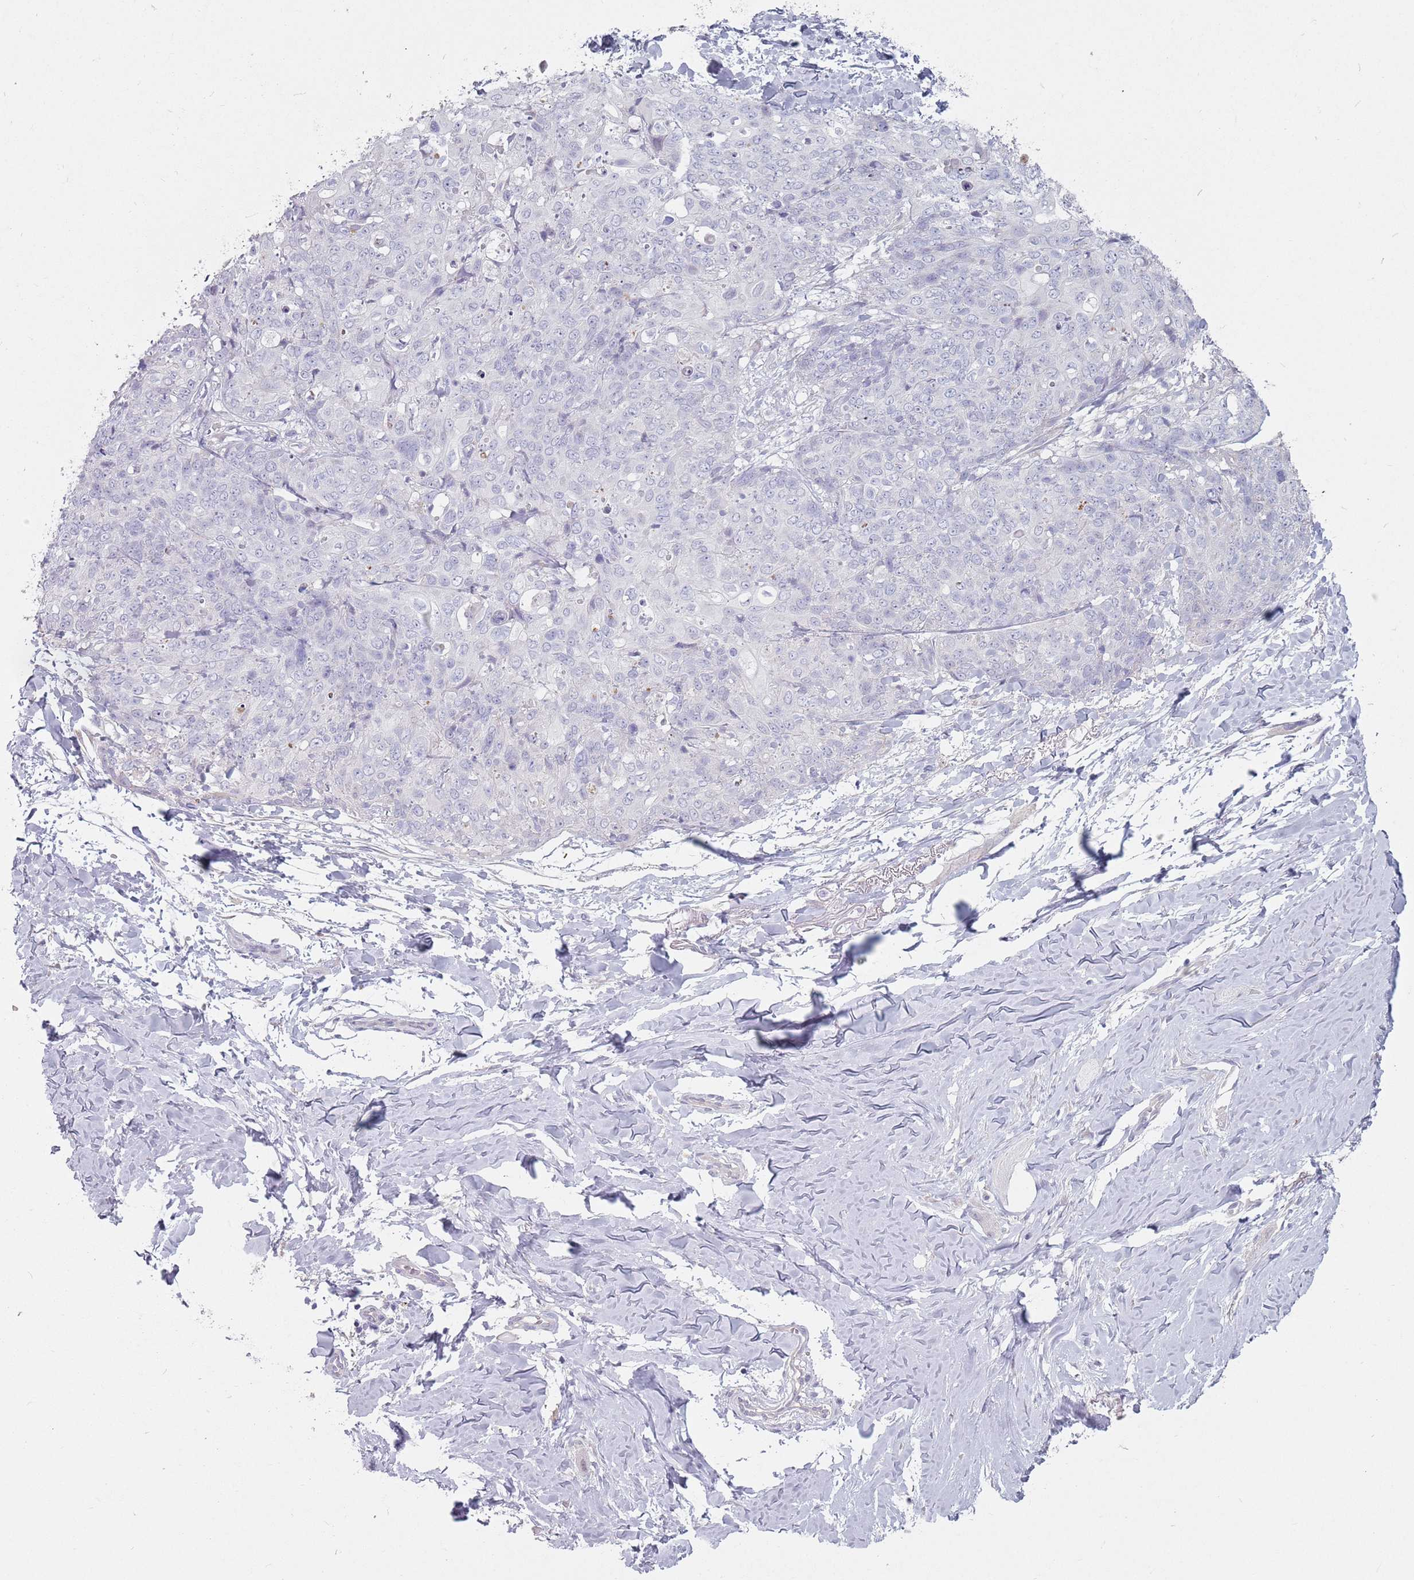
{"staining": {"intensity": "negative", "quantity": "none", "location": "none"}, "tissue": "skin cancer", "cell_type": "Tumor cells", "image_type": "cancer", "snomed": [{"axis": "morphology", "description": "Squamous cell carcinoma, NOS"}, {"axis": "topography", "description": "Skin"}, {"axis": "topography", "description": "Vulva"}], "caption": "Immunohistochemistry (IHC) micrograph of skin squamous cell carcinoma stained for a protein (brown), which shows no positivity in tumor cells.", "gene": "DXO", "patient": {"sex": "female", "age": 85}}